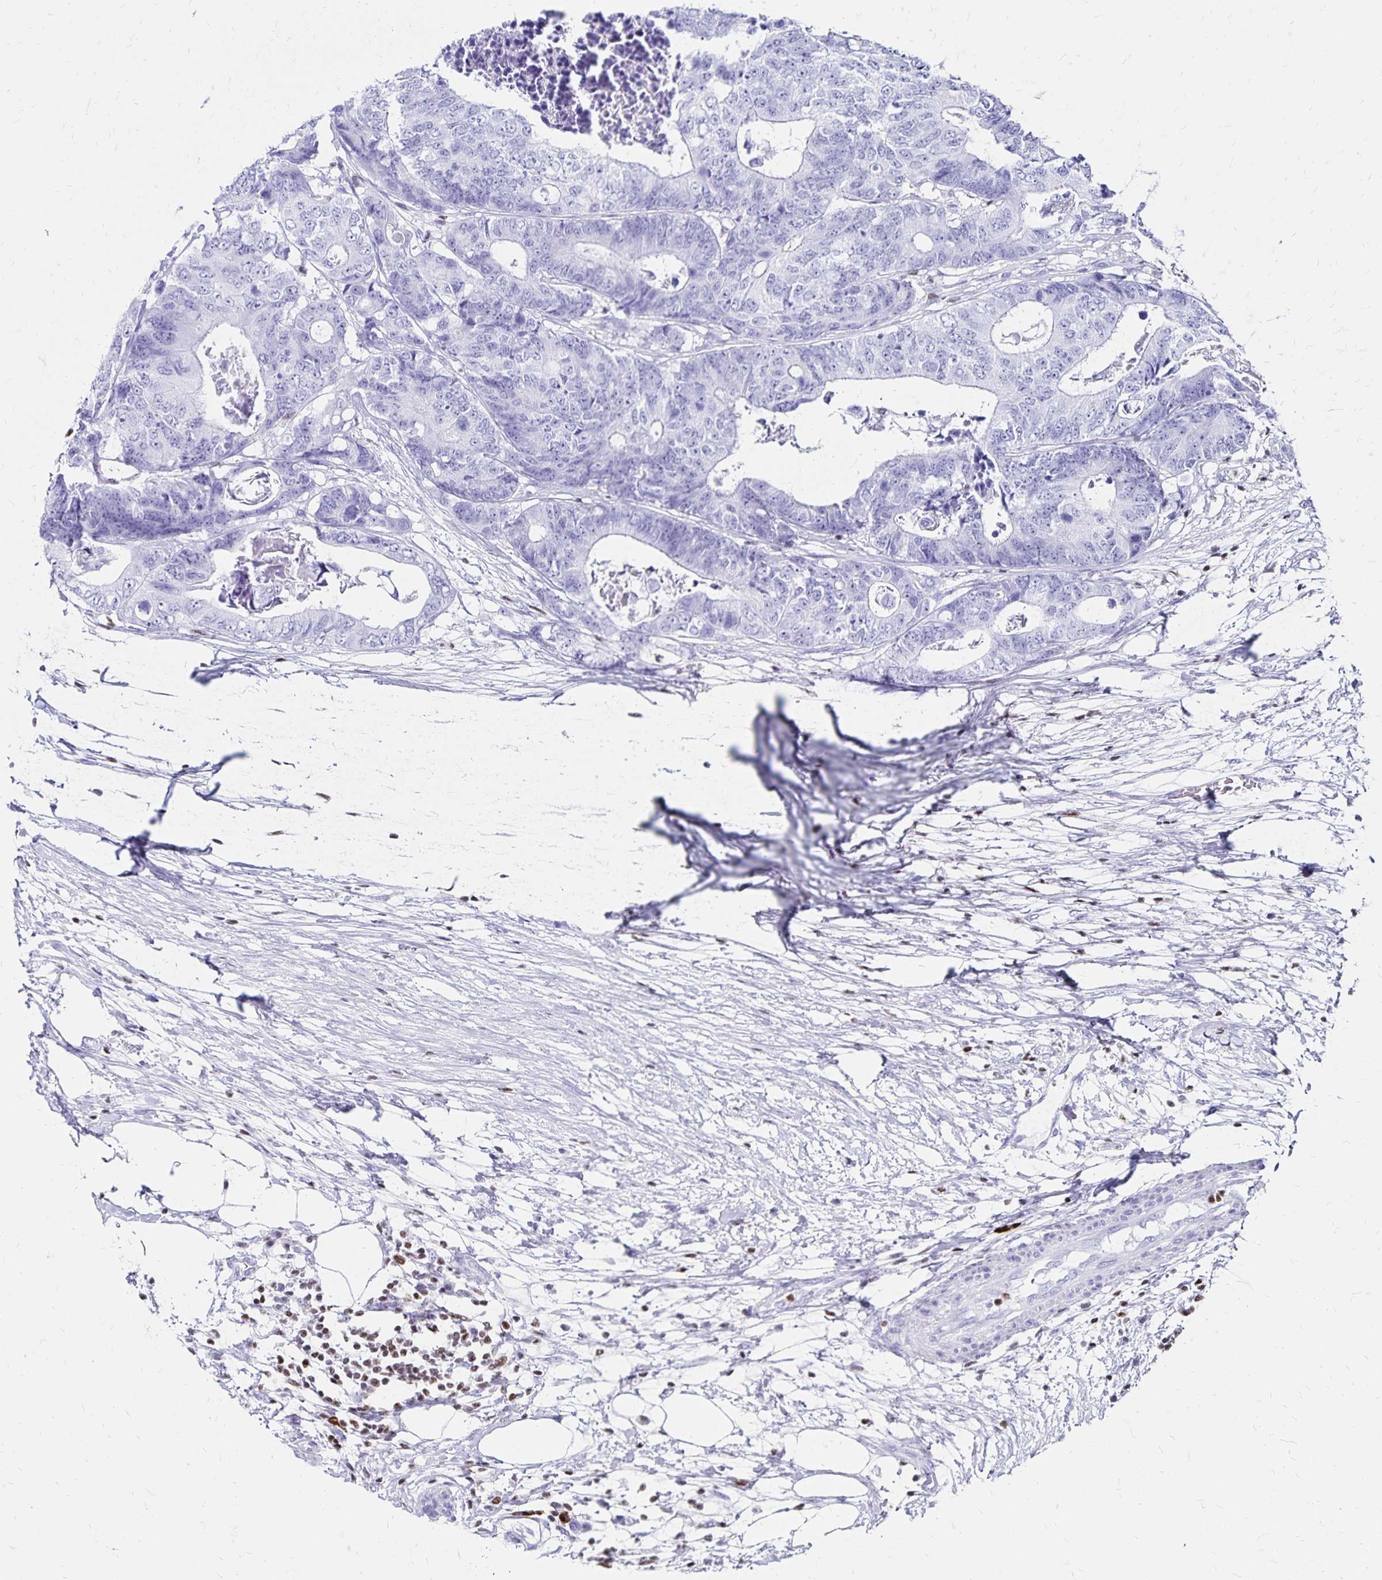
{"staining": {"intensity": "negative", "quantity": "none", "location": "none"}, "tissue": "colorectal cancer", "cell_type": "Tumor cells", "image_type": "cancer", "snomed": [{"axis": "morphology", "description": "Adenocarcinoma, NOS"}, {"axis": "topography", "description": "Colon"}], "caption": "Immunohistochemistry (IHC) of colorectal cancer (adenocarcinoma) shows no positivity in tumor cells.", "gene": "IKZF1", "patient": {"sex": "female", "age": 48}}